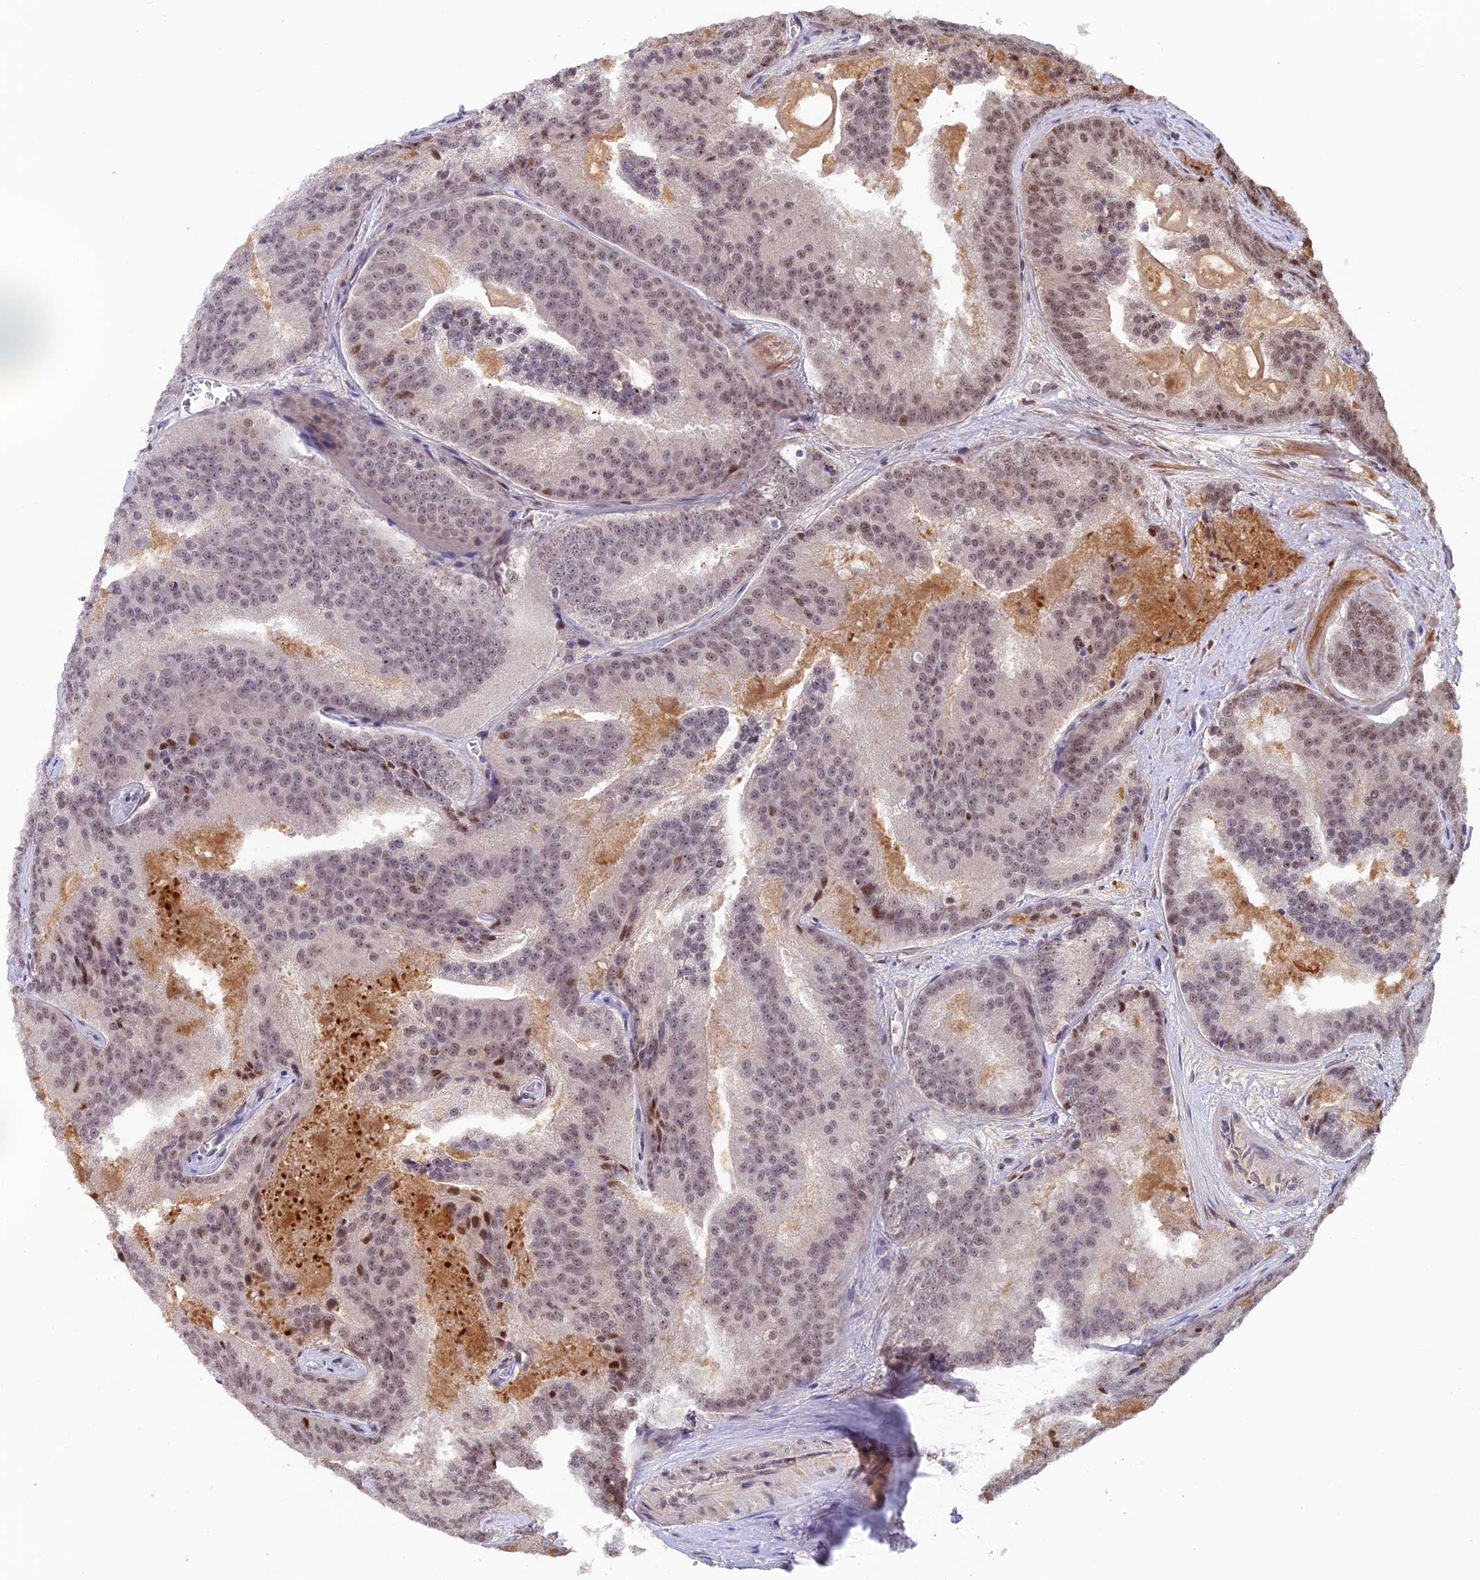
{"staining": {"intensity": "moderate", "quantity": "<25%", "location": "nuclear"}, "tissue": "prostate cancer", "cell_type": "Tumor cells", "image_type": "cancer", "snomed": [{"axis": "morphology", "description": "Adenocarcinoma, High grade"}, {"axis": "topography", "description": "Prostate"}], "caption": "Human adenocarcinoma (high-grade) (prostate) stained for a protein (brown) shows moderate nuclear positive staining in approximately <25% of tumor cells.", "gene": "OSBPL1A", "patient": {"sex": "male", "age": 61}}